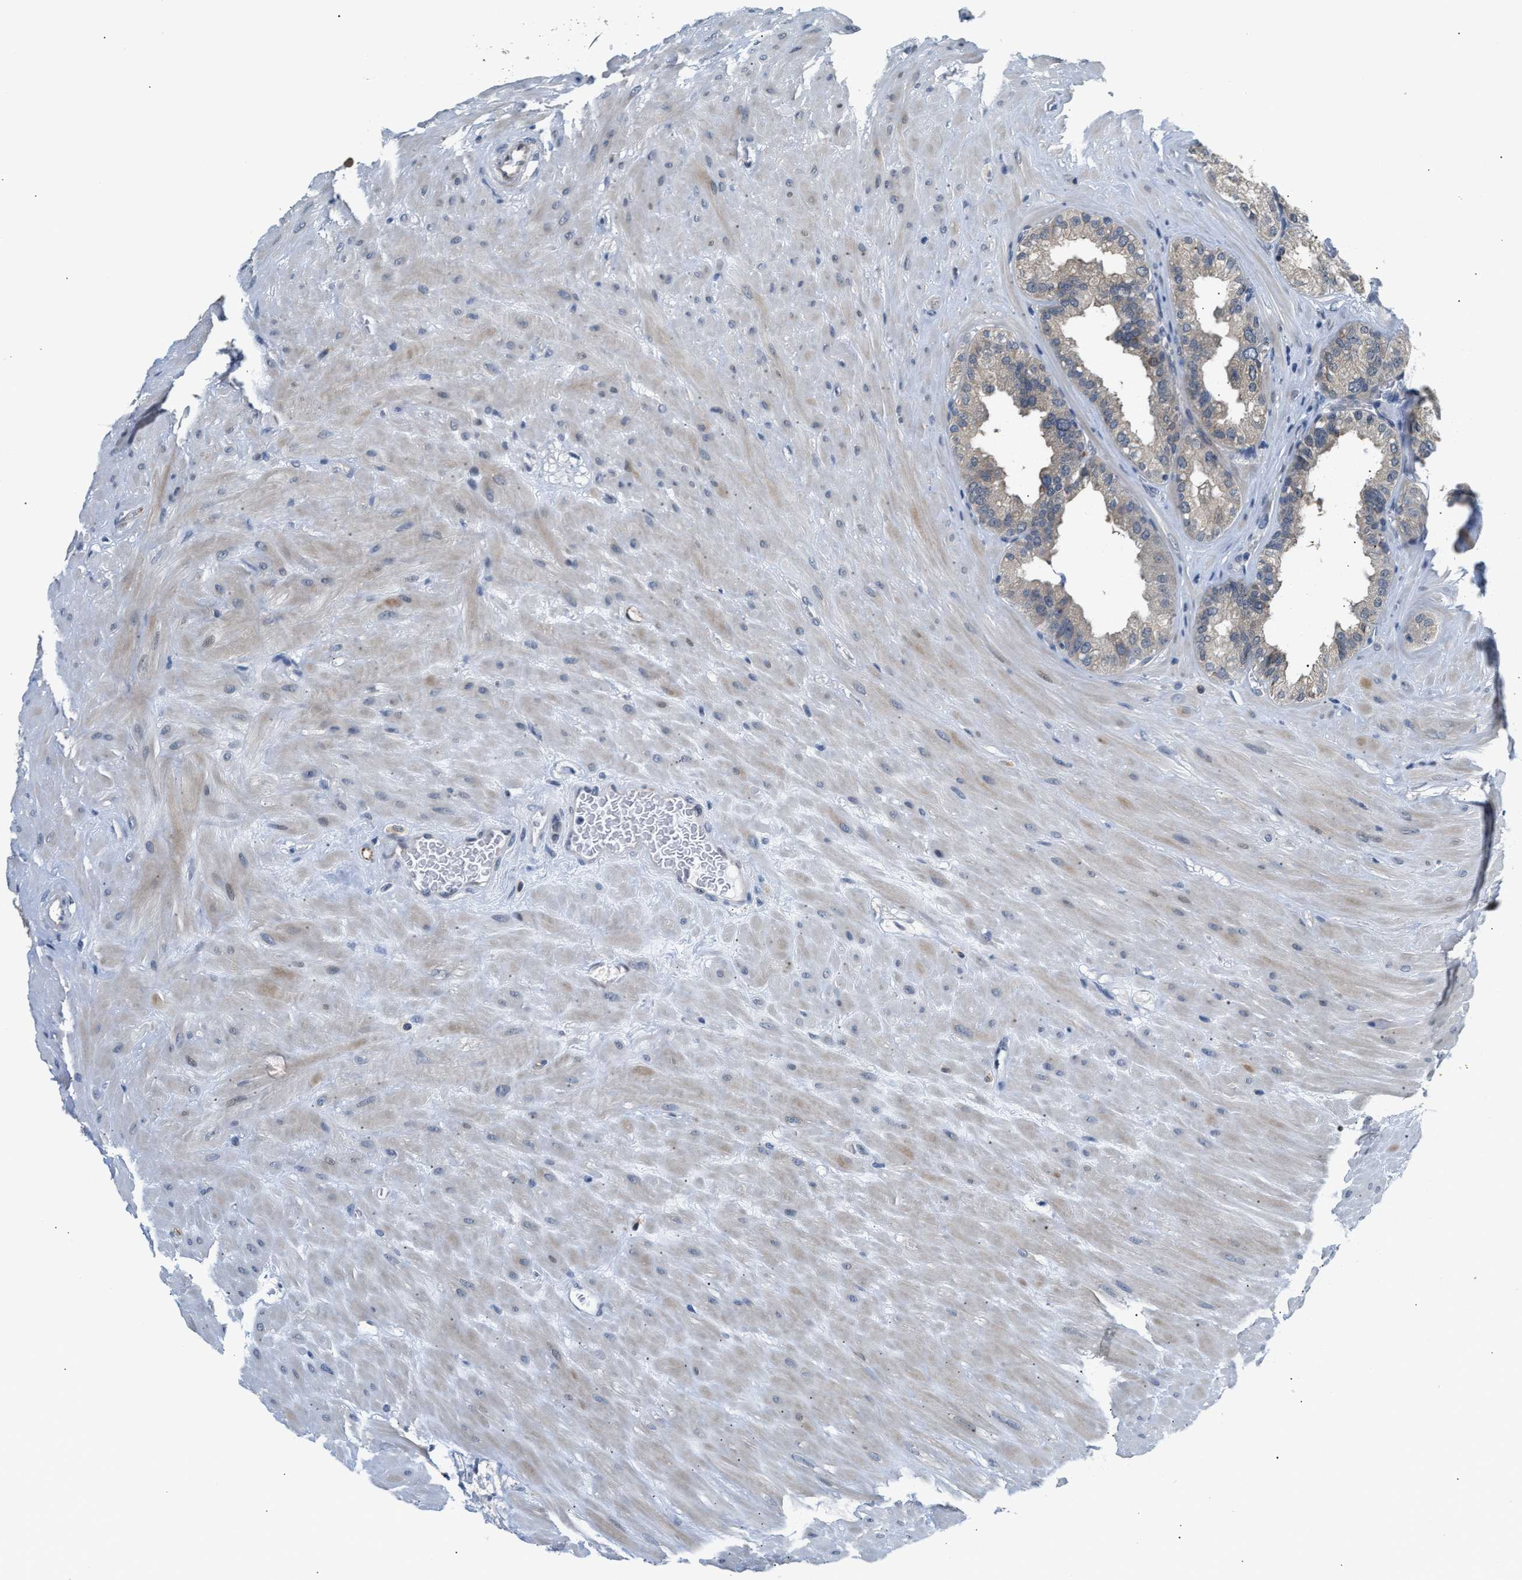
{"staining": {"intensity": "weak", "quantity": "<25%", "location": "cytoplasmic/membranous"}, "tissue": "seminal vesicle", "cell_type": "Glandular cells", "image_type": "normal", "snomed": [{"axis": "morphology", "description": "Normal tissue, NOS"}, {"axis": "topography", "description": "Prostate"}, {"axis": "topography", "description": "Seminal veicle"}], "caption": "This is a photomicrograph of immunohistochemistry (IHC) staining of benign seminal vesicle, which shows no staining in glandular cells.", "gene": "PPM1H", "patient": {"sex": "male", "age": 51}}